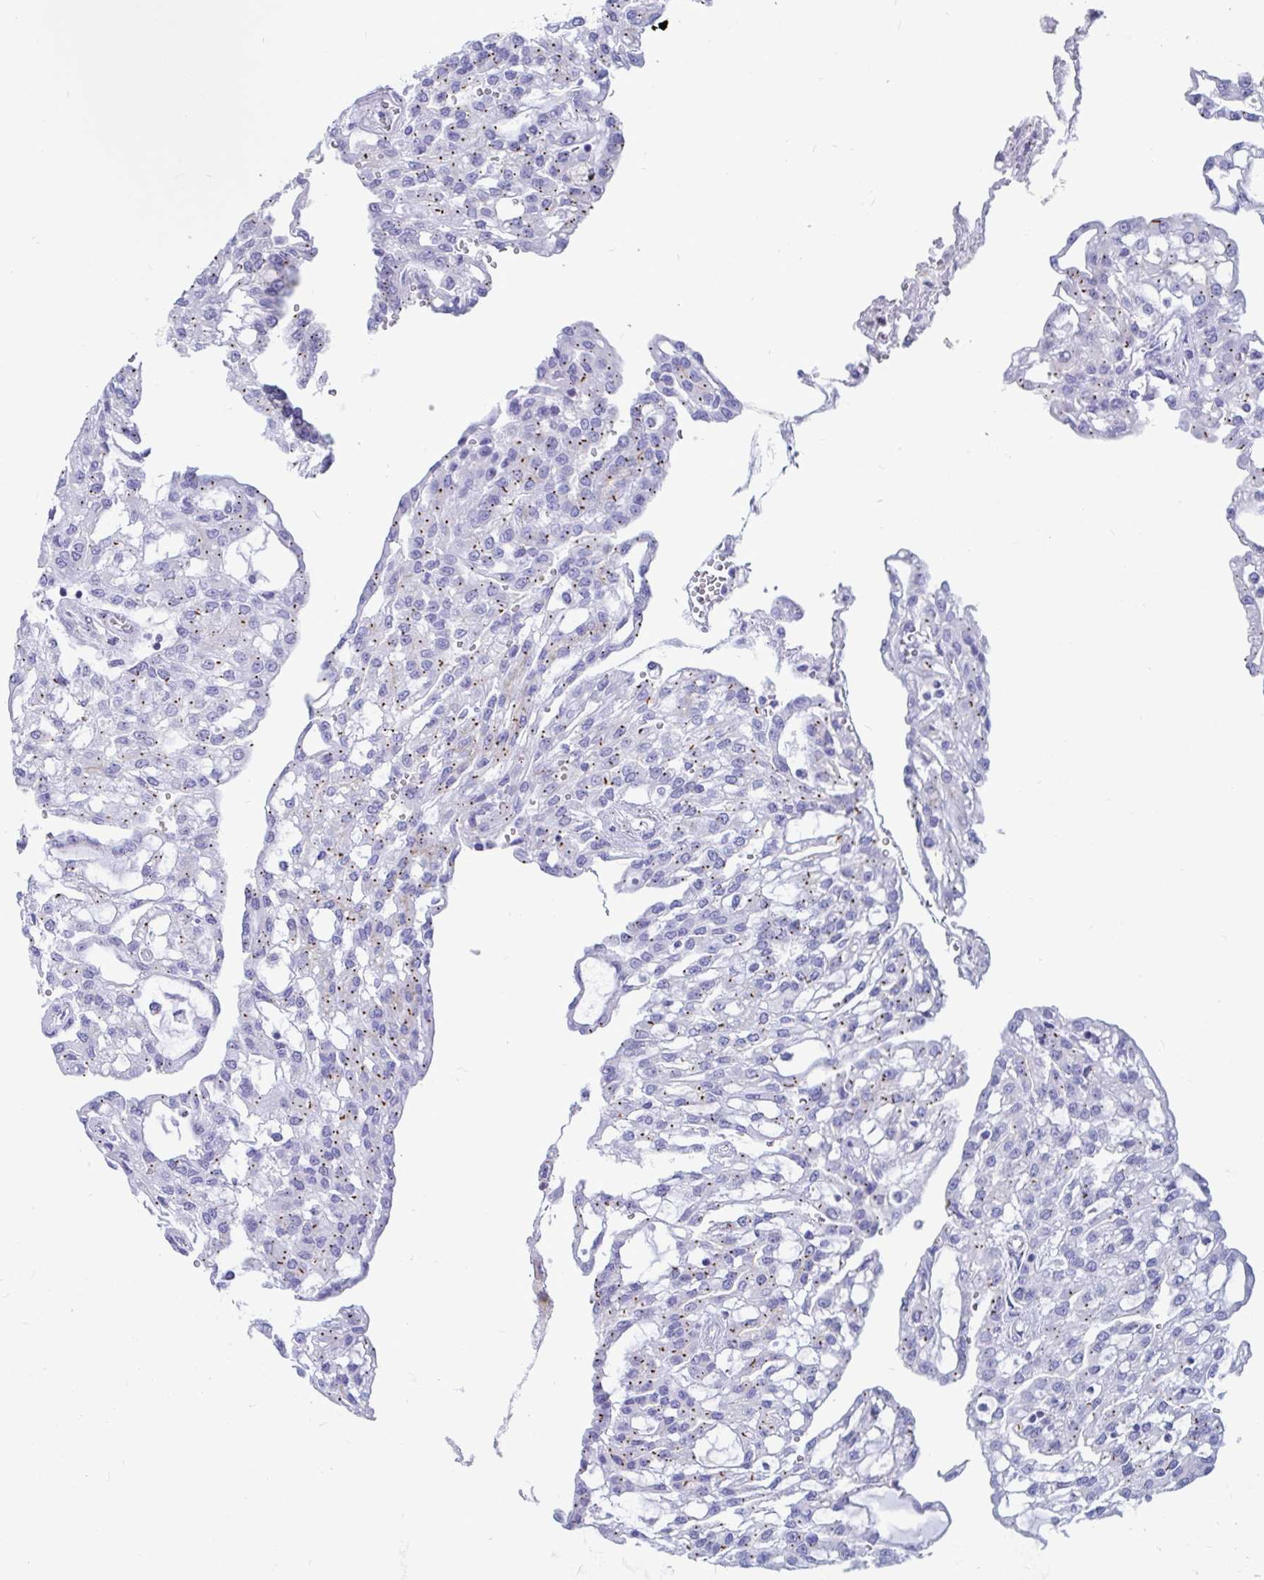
{"staining": {"intensity": "moderate", "quantity": "25%-75%", "location": "cytoplasmic/membranous"}, "tissue": "renal cancer", "cell_type": "Tumor cells", "image_type": "cancer", "snomed": [{"axis": "morphology", "description": "Adenocarcinoma, NOS"}, {"axis": "topography", "description": "Kidney"}], "caption": "Immunohistochemistry (DAB (3,3'-diaminobenzidine)) staining of renal adenocarcinoma demonstrates moderate cytoplasmic/membranous protein expression in about 25%-75% of tumor cells. (brown staining indicates protein expression, while blue staining denotes nuclei).", "gene": "RNASE3", "patient": {"sex": "male", "age": 63}}